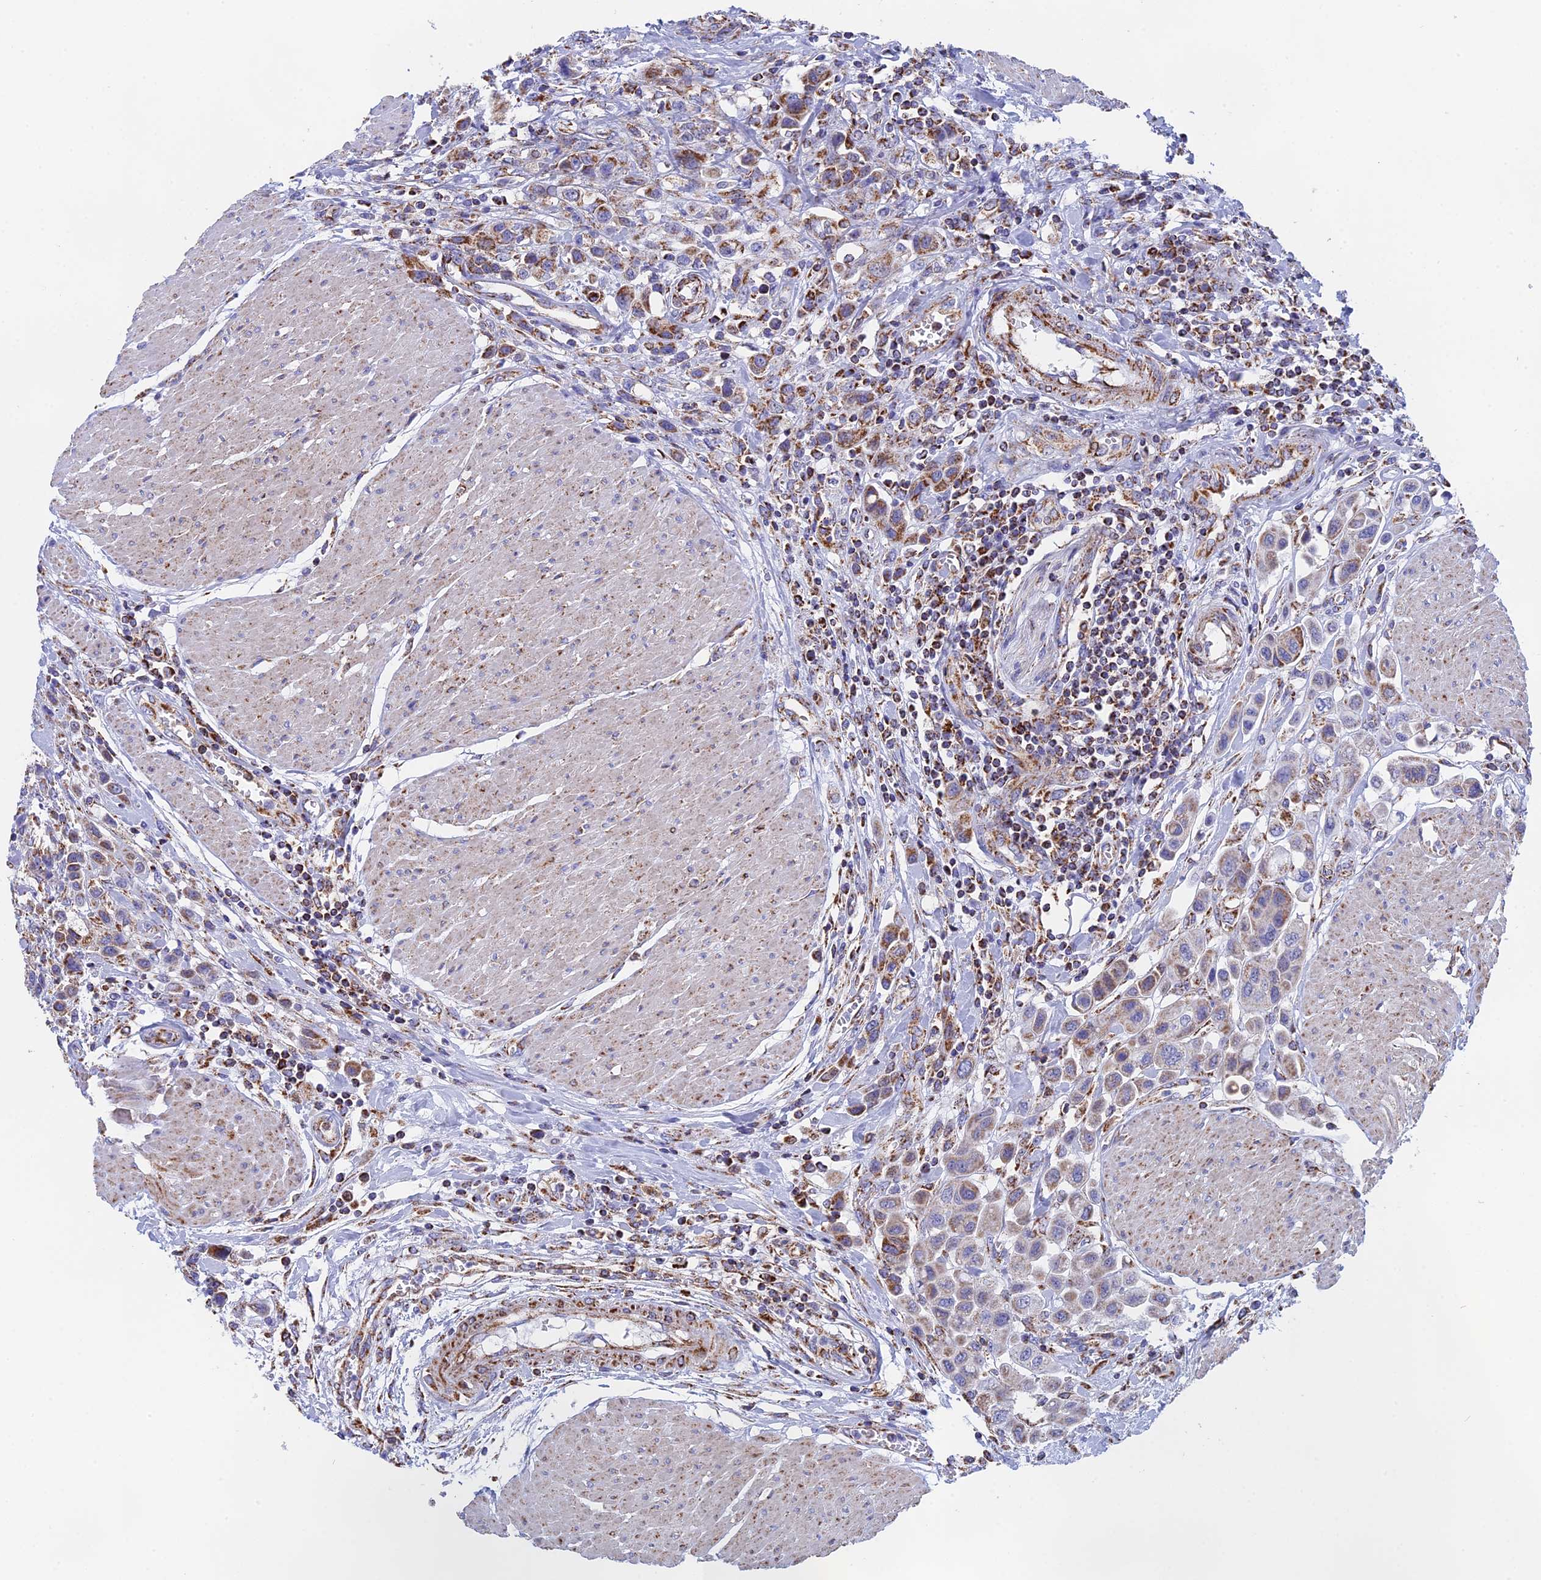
{"staining": {"intensity": "moderate", "quantity": "<25%", "location": "cytoplasmic/membranous"}, "tissue": "urothelial cancer", "cell_type": "Tumor cells", "image_type": "cancer", "snomed": [{"axis": "morphology", "description": "Urothelial carcinoma, High grade"}, {"axis": "topography", "description": "Urinary bladder"}], "caption": "Approximately <25% of tumor cells in human urothelial carcinoma (high-grade) reveal moderate cytoplasmic/membranous protein staining as visualized by brown immunohistochemical staining.", "gene": "NDUFA5", "patient": {"sex": "male", "age": 50}}